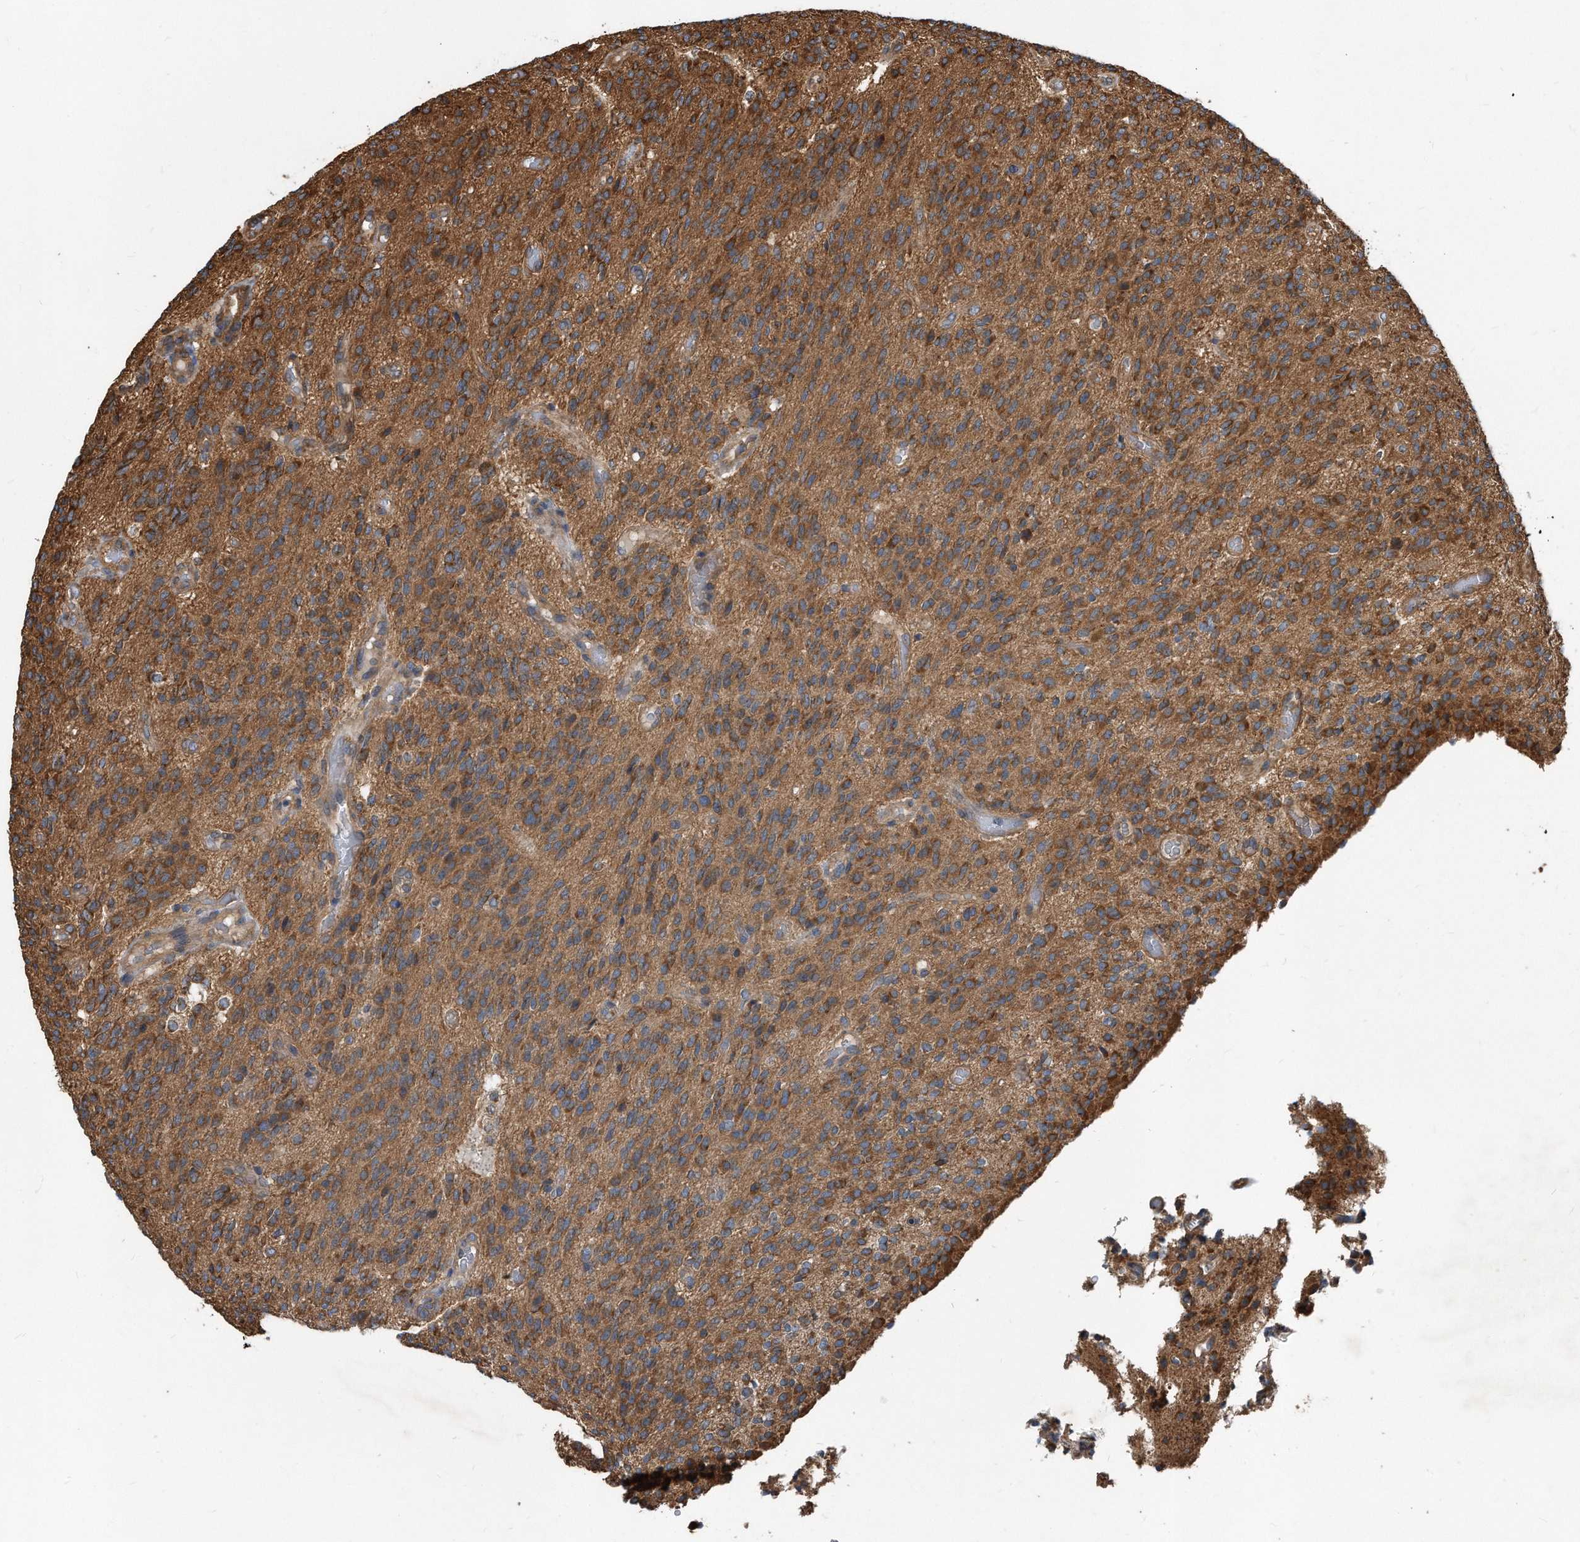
{"staining": {"intensity": "moderate", "quantity": ">75%", "location": "cytoplasmic/membranous"}, "tissue": "glioma", "cell_type": "Tumor cells", "image_type": "cancer", "snomed": [{"axis": "morphology", "description": "Glioma, malignant, High grade"}, {"axis": "topography", "description": "Brain"}], "caption": "Malignant glioma (high-grade) stained with immunohistochemistry (IHC) reveals moderate cytoplasmic/membranous expression in about >75% of tumor cells.", "gene": "FAM136A", "patient": {"sex": "male", "age": 34}}